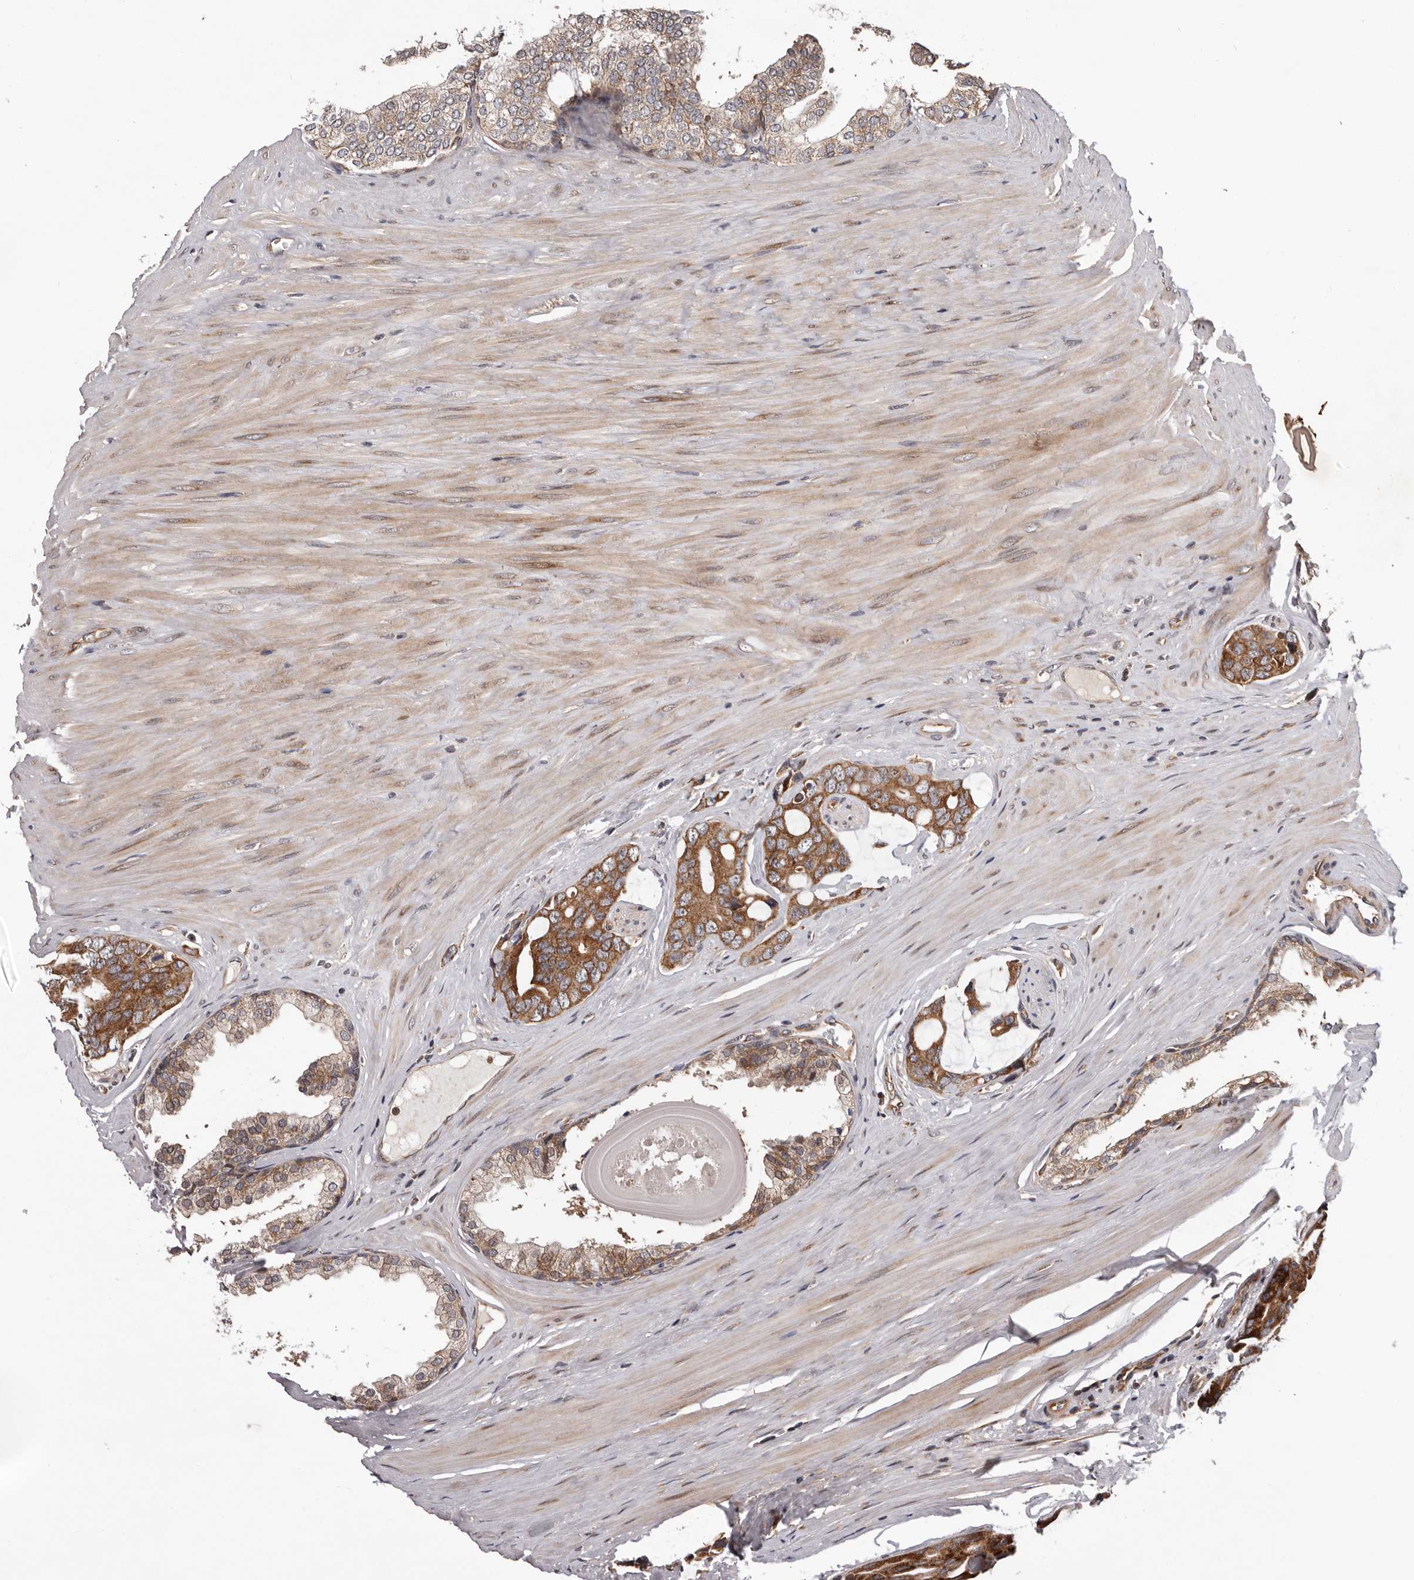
{"staining": {"intensity": "strong", "quantity": ">75%", "location": "cytoplasmic/membranous"}, "tissue": "prostate cancer", "cell_type": "Tumor cells", "image_type": "cancer", "snomed": [{"axis": "morphology", "description": "Adenocarcinoma, Medium grade"}, {"axis": "topography", "description": "Prostate"}], "caption": "Approximately >75% of tumor cells in prostate cancer (adenocarcinoma (medium-grade)) show strong cytoplasmic/membranous protein staining as visualized by brown immunohistochemical staining.", "gene": "VPS37A", "patient": {"sex": "male", "age": 53}}